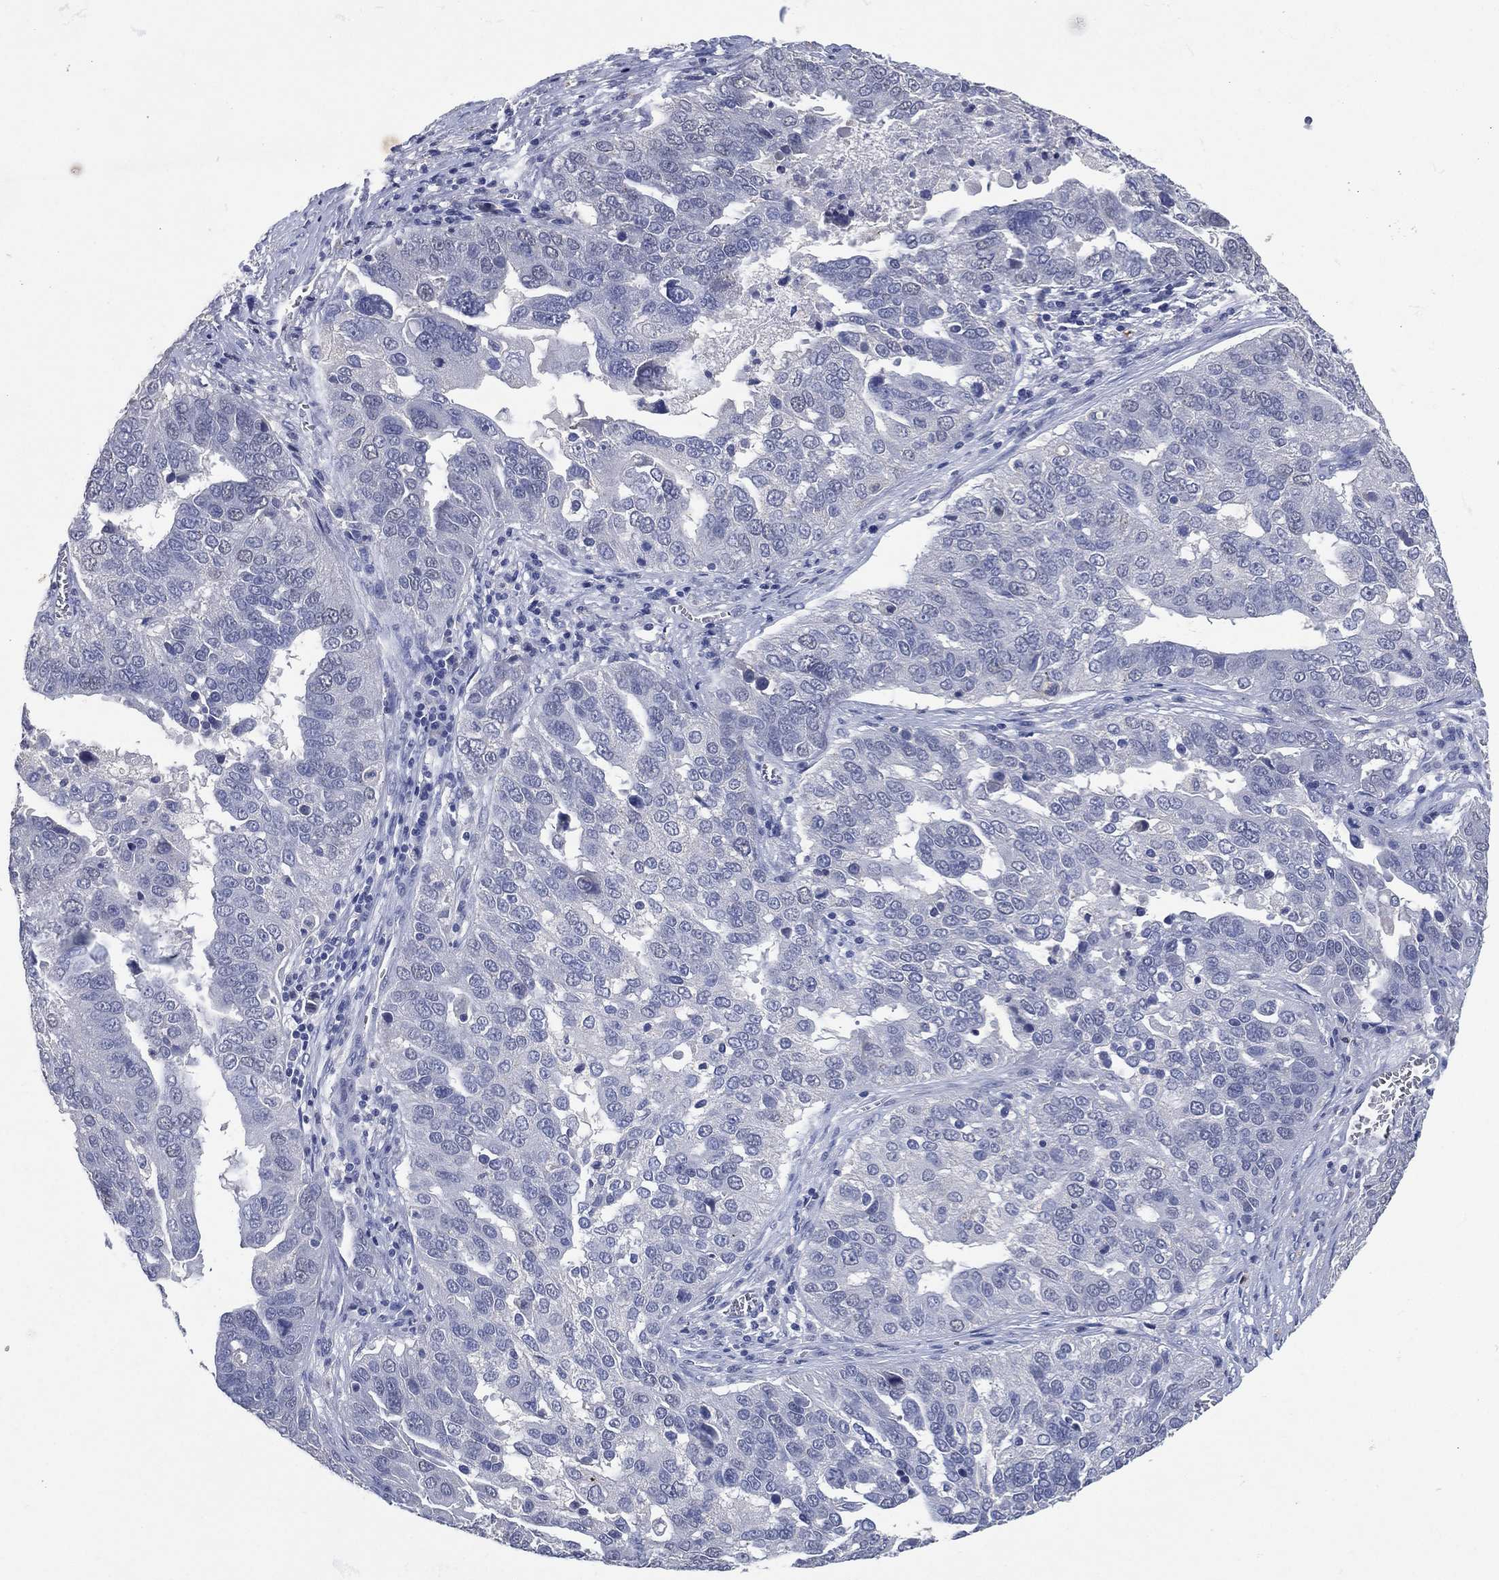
{"staining": {"intensity": "negative", "quantity": "none", "location": "none"}, "tissue": "ovarian cancer", "cell_type": "Tumor cells", "image_type": "cancer", "snomed": [{"axis": "morphology", "description": "Carcinoma, endometroid"}, {"axis": "topography", "description": "Soft tissue"}, {"axis": "topography", "description": "Ovary"}], "caption": "Tumor cells show no significant positivity in ovarian cancer.", "gene": "FSCN2", "patient": {"sex": "female", "age": 52}}